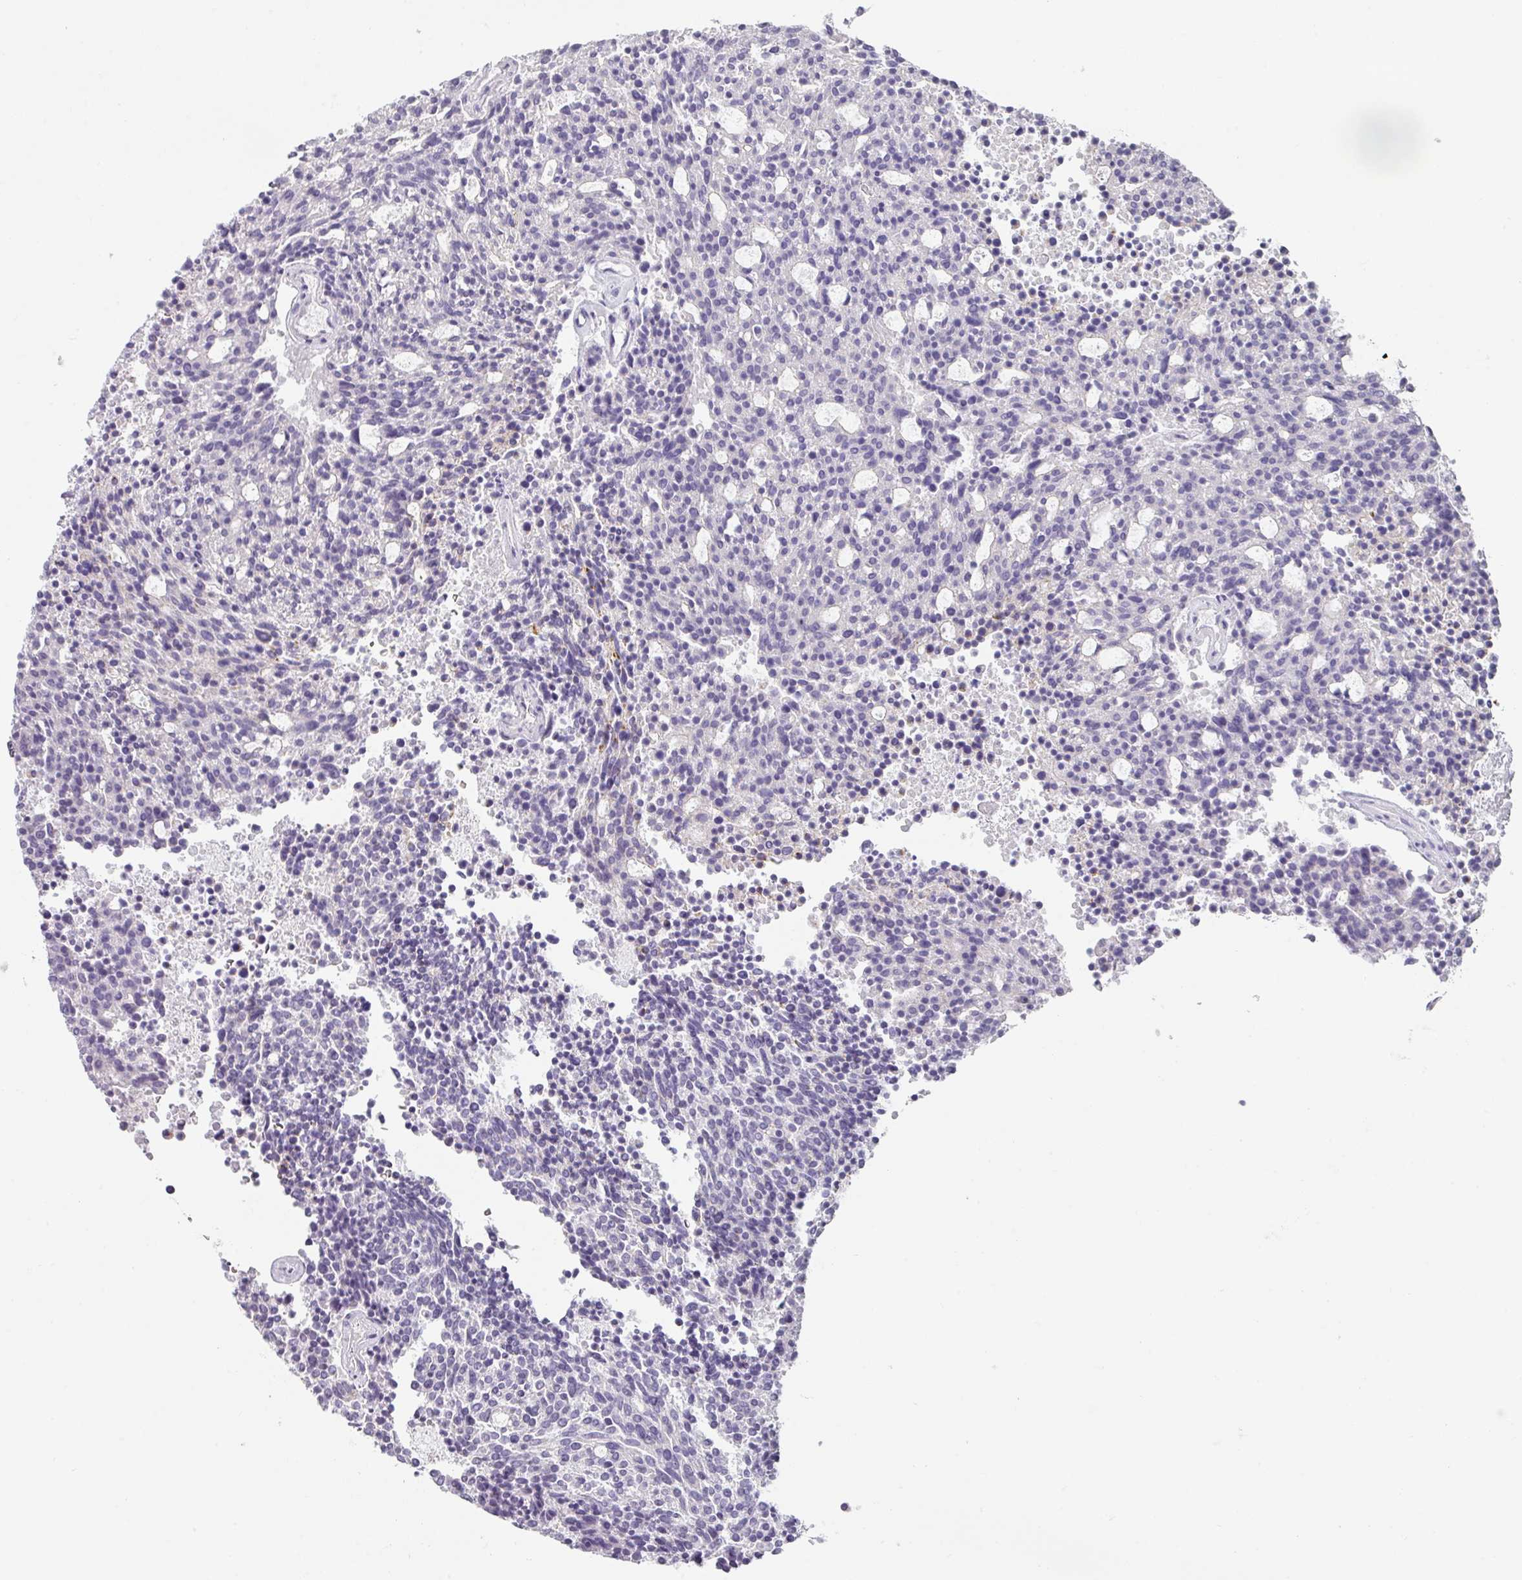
{"staining": {"intensity": "negative", "quantity": "none", "location": "none"}, "tissue": "carcinoid", "cell_type": "Tumor cells", "image_type": "cancer", "snomed": [{"axis": "morphology", "description": "Carcinoid, malignant, NOS"}, {"axis": "topography", "description": "Pancreas"}], "caption": "The histopathology image reveals no staining of tumor cells in carcinoid.", "gene": "BTLA", "patient": {"sex": "female", "age": 54}}